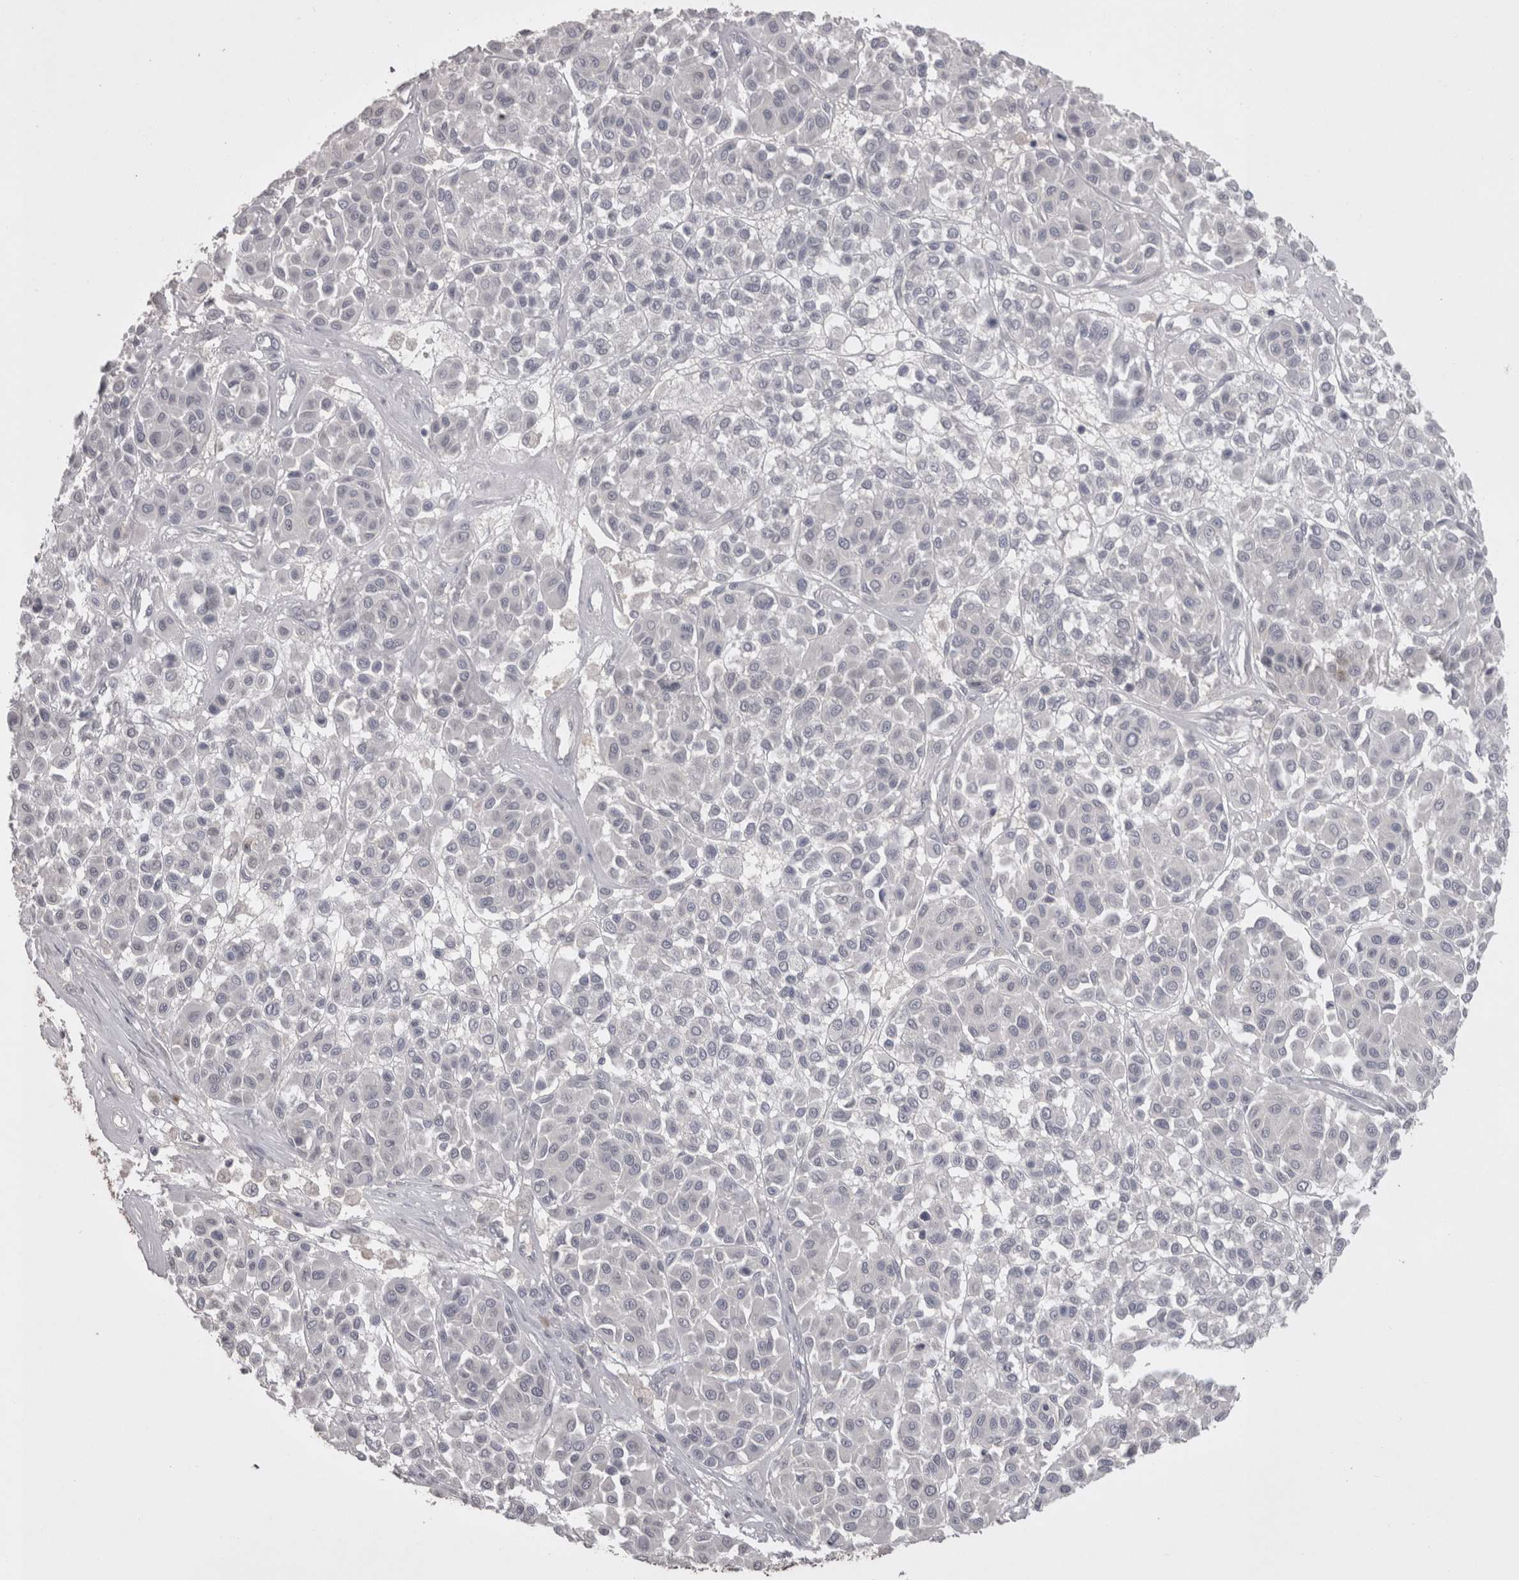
{"staining": {"intensity": "negative", "quantity": "none", "location": "none"}, "tissue": "melanoma", "cell_type": "Tumor cells", "image_type": "cancer", "snomed": [{"axis": "morphology", "description": "Malignant melanoma, Metastatic site"}, {"axis": "topography", "description": "Soft tissue"}], "caption": "Tumor cells show no significant expression in malignant melanoma (metastatic site). (Stains: DAB (3,3'-diaminobenzidine) IHC with hematoxylin counter stain, Microscopy: brightfield microscopy at high magnification).", "gene": "LAX1", "patient": {"sex": "male", "age": 41}}